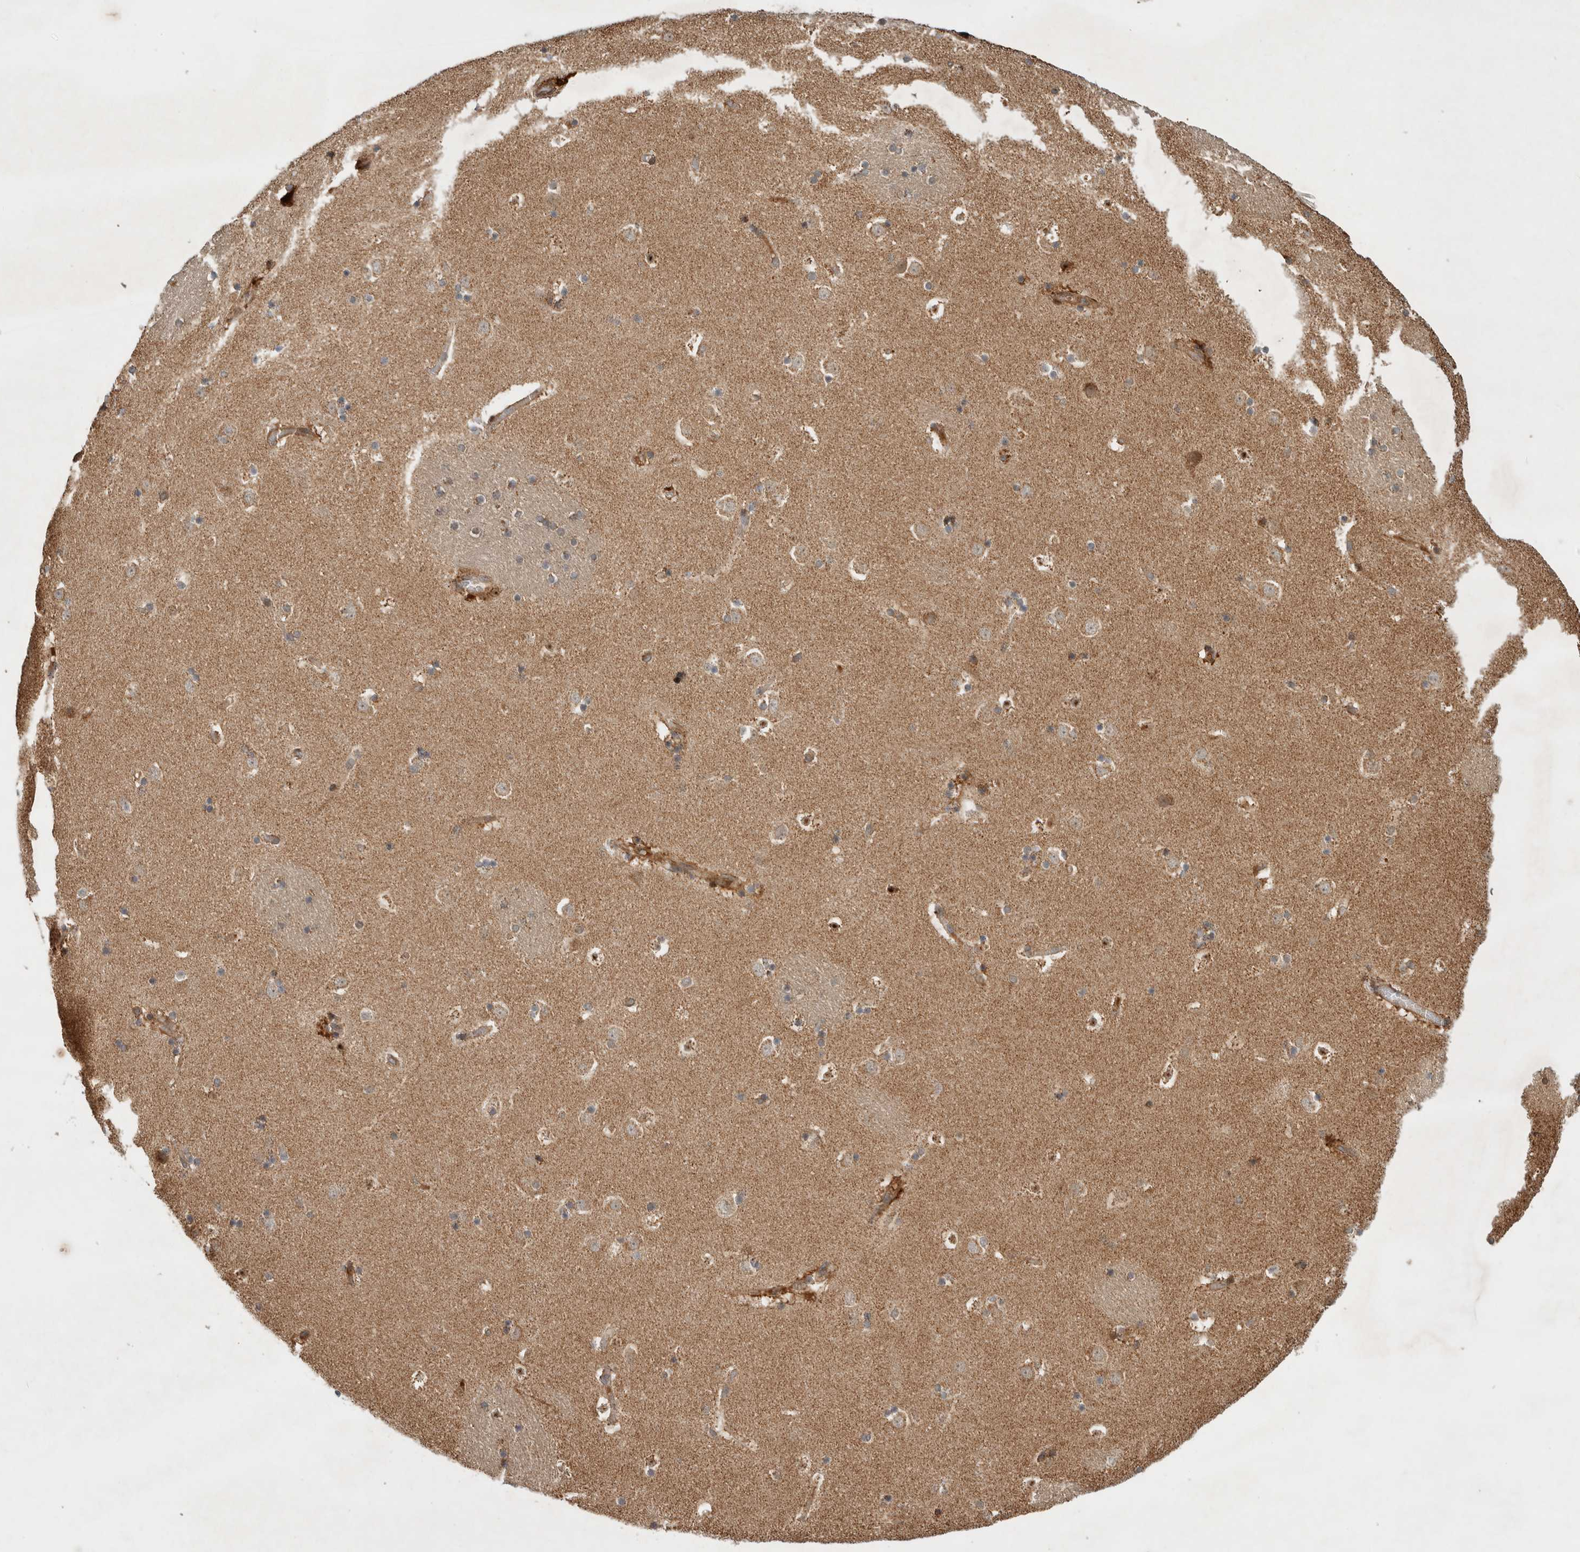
{"staining": {"intensity": "moderate", "quantity": ">75%", "location": "cytoplasmic/membranous"}, "tissue": "caudate", "cell_type": "Glial cells", "image_type": "normal", "snomed": [{"axis": "morphology", "description": "Normal tissue, NOS"}, {"axis": "topography", "description": "Lateral ventricle wall"}], "caption": "Caudate stained with DAB immunohistochemistry (IHC) displays medium levels of moderate cytoplasmic/membranous expression in about >75% of glial cells. The staining was performed using DAB to visualize the protein expression in brown, while the nuclei were stained in blue with hematoxylin (Magnification: 20x).", "gene": "TUBD1", "patient": {"sex": "male", "age": 45}}